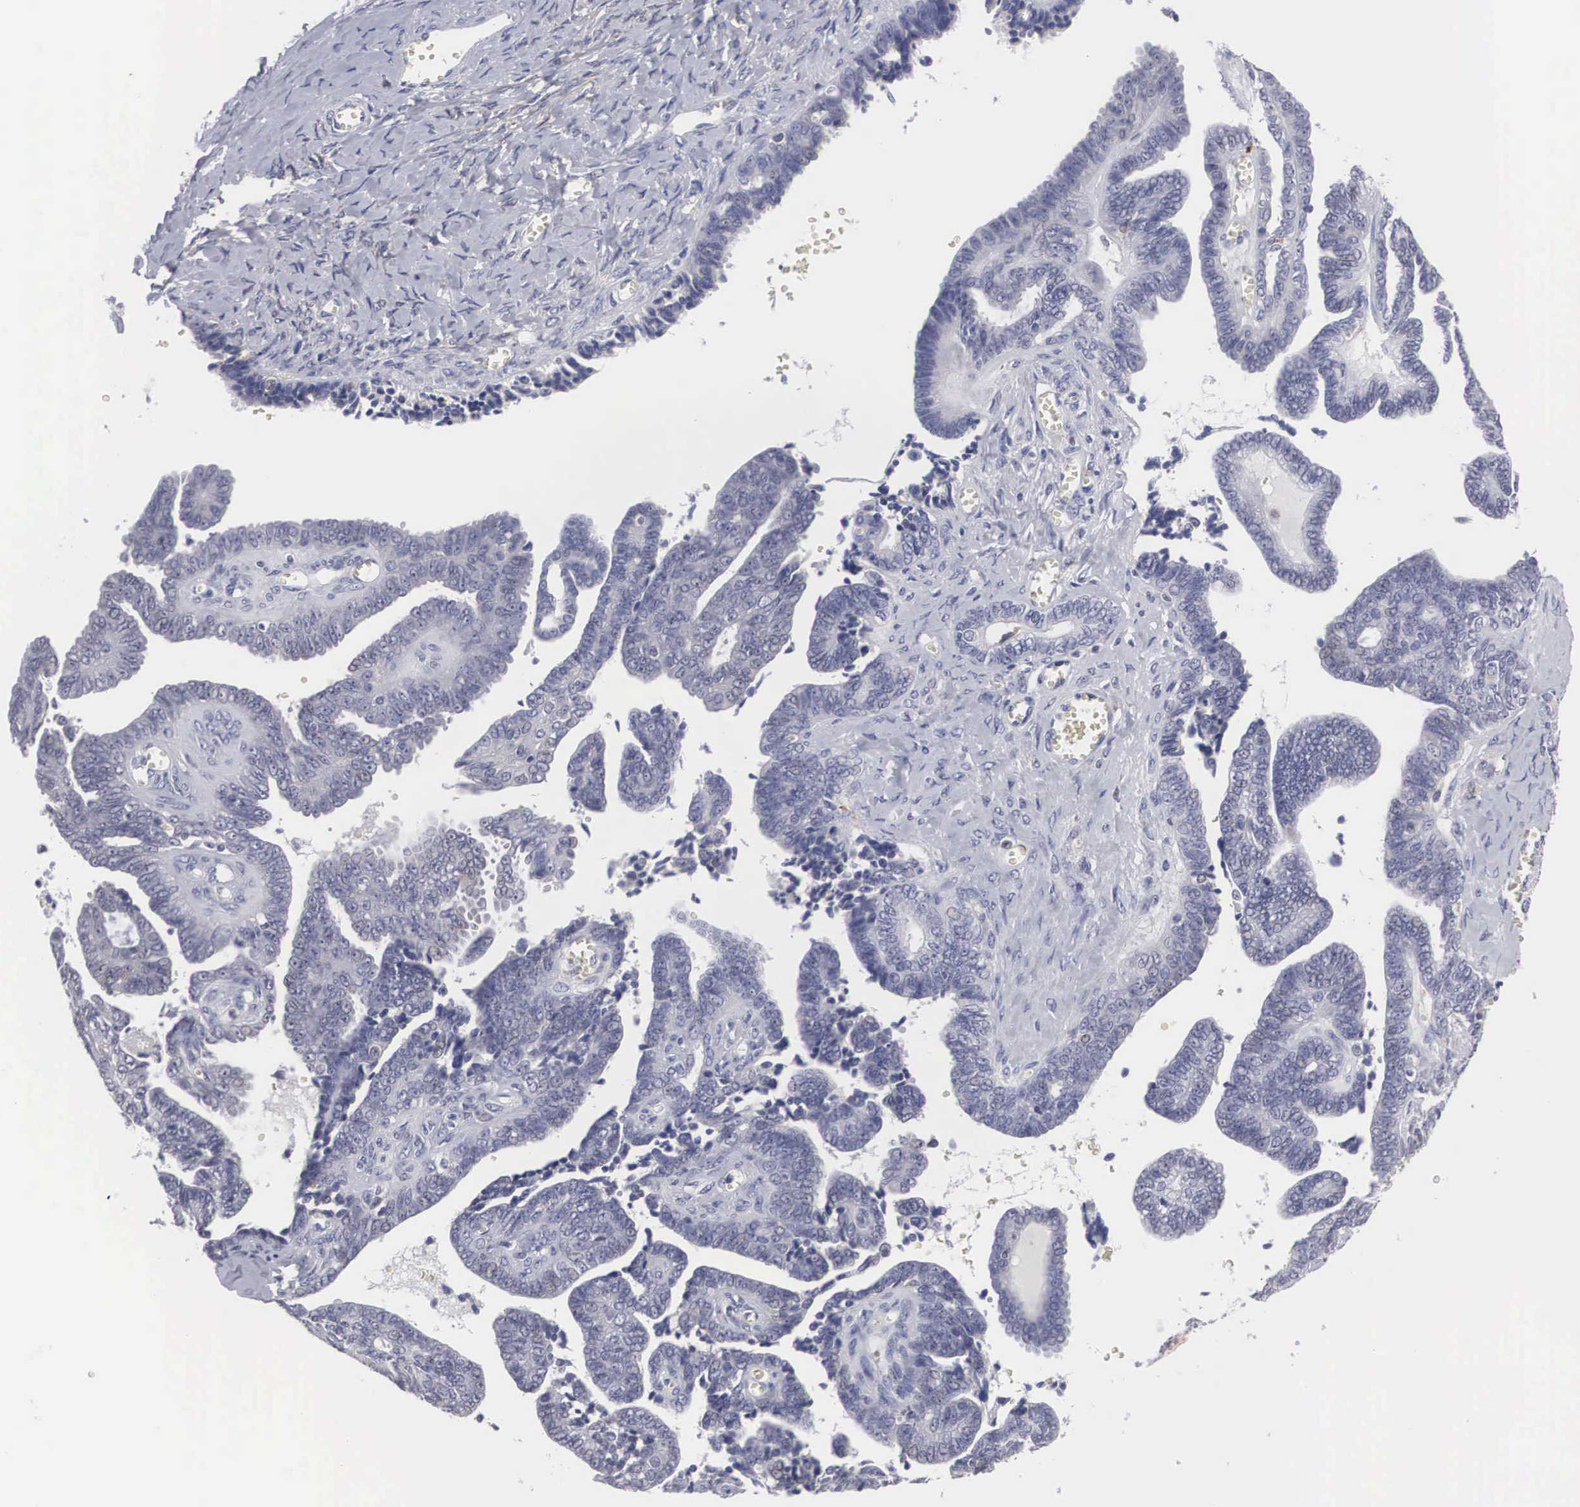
{"staining": {"intensity": "negative", "quantity": "none", "location": "none"}, "tissue": "ovarian cancer", "cell_type": "Tumor cells", "image_type": "cancer", "snomed": [{"axis": "morphology", "description": "Cystadenocarcinoma, serous, NOS"}, {"axis": "topography", "description": "Ovary"}], "caption": "The photomicrograph demonstrates no staining of tumor cells in serous cystadenocarcinoma (ovarian).", "gene": "HMOX1", "patient": {"sex": "female", "age": 71}}